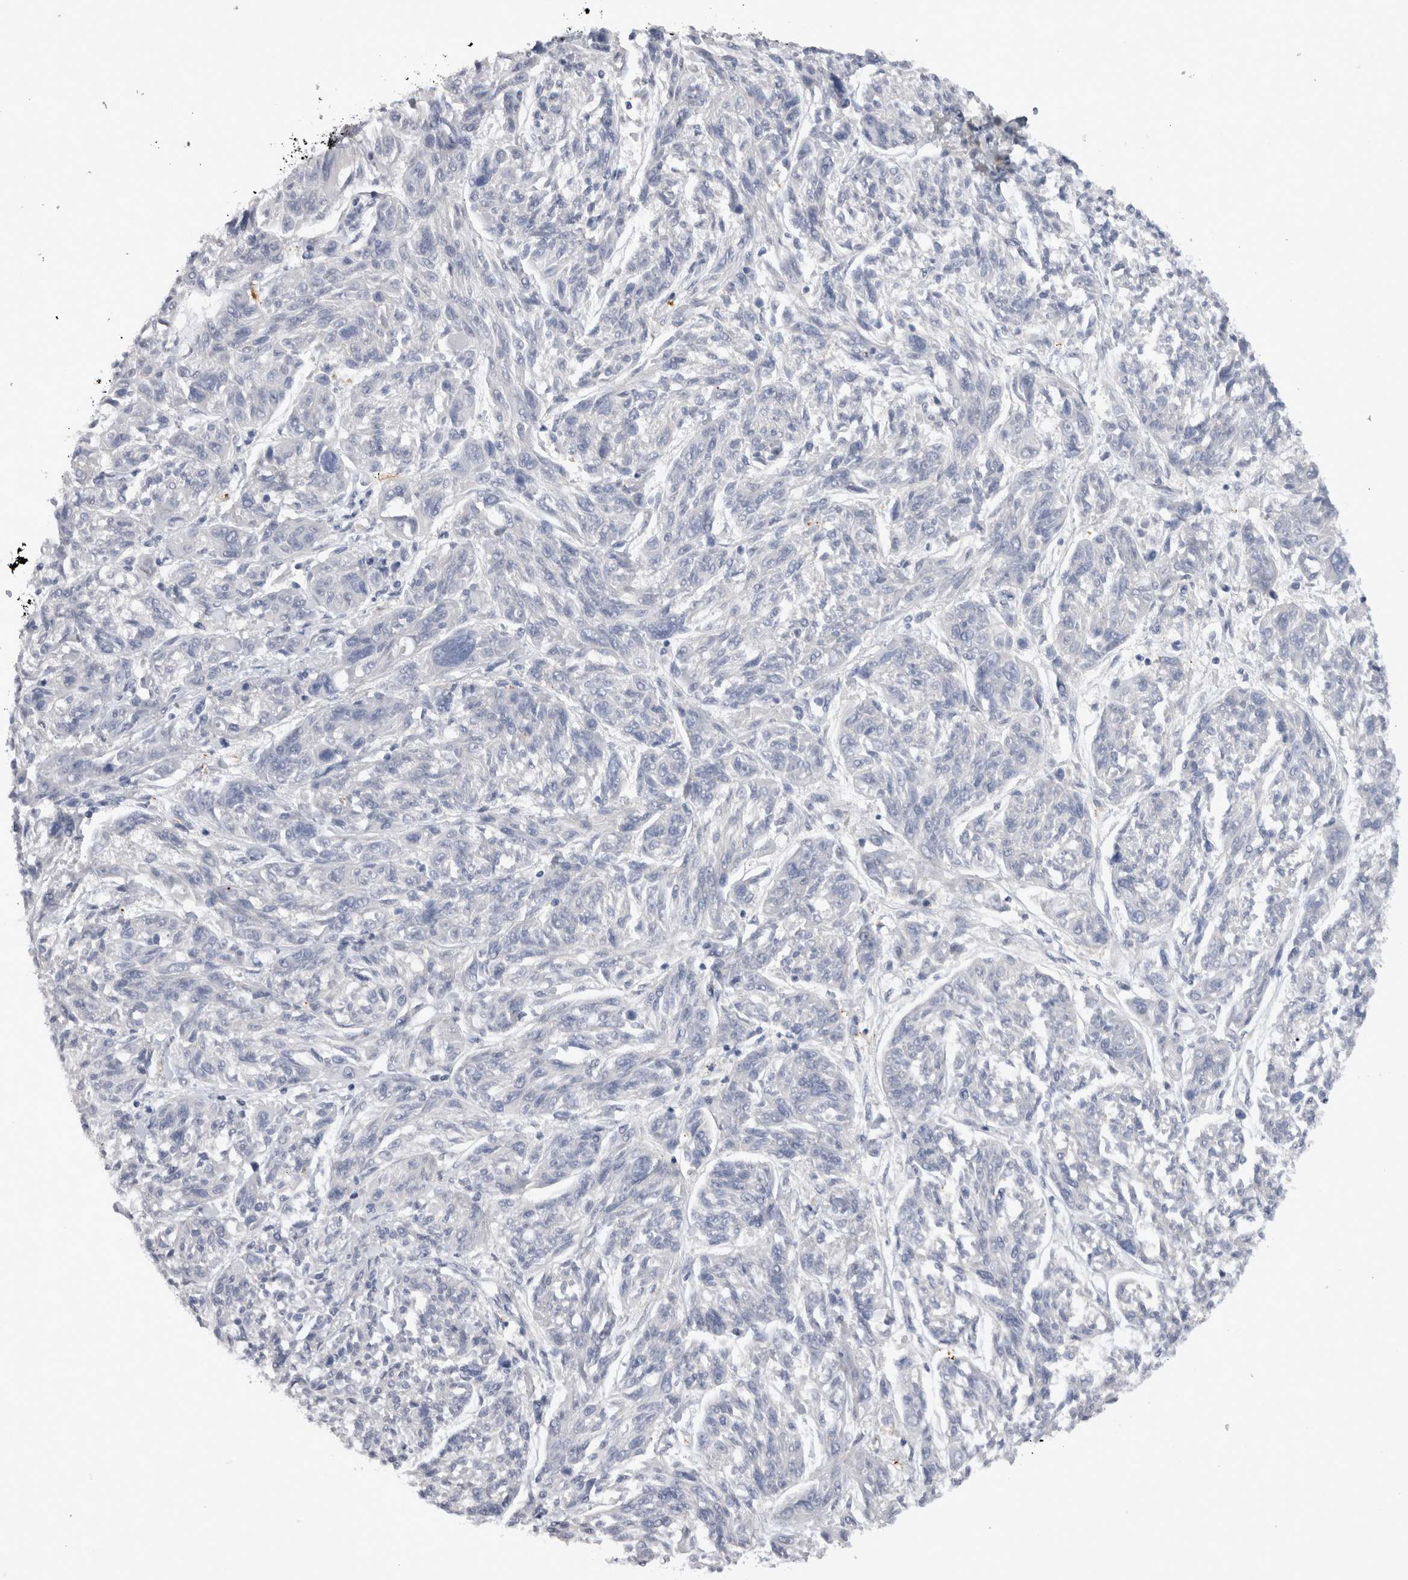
{"staining": {"intensity": "negative", "quantity": "none", "location": "none"}, "tissue": "melanoma", "cell_type": "Tumor cells", "image_type": "cancer", "snomed": [{"axis": "morphology", "description": "Malignant melanoma, NOS"}, {"axis": "topography", "description": "Skin"}], "caption": "Tumor cells are negative for protein expression in human malignant melanoma. (Immunohistochemistry (ihc), brightfield microscopy, high magnification).", "gene": "ADAM2", "patient": {"sex": "male", "age": 53}}